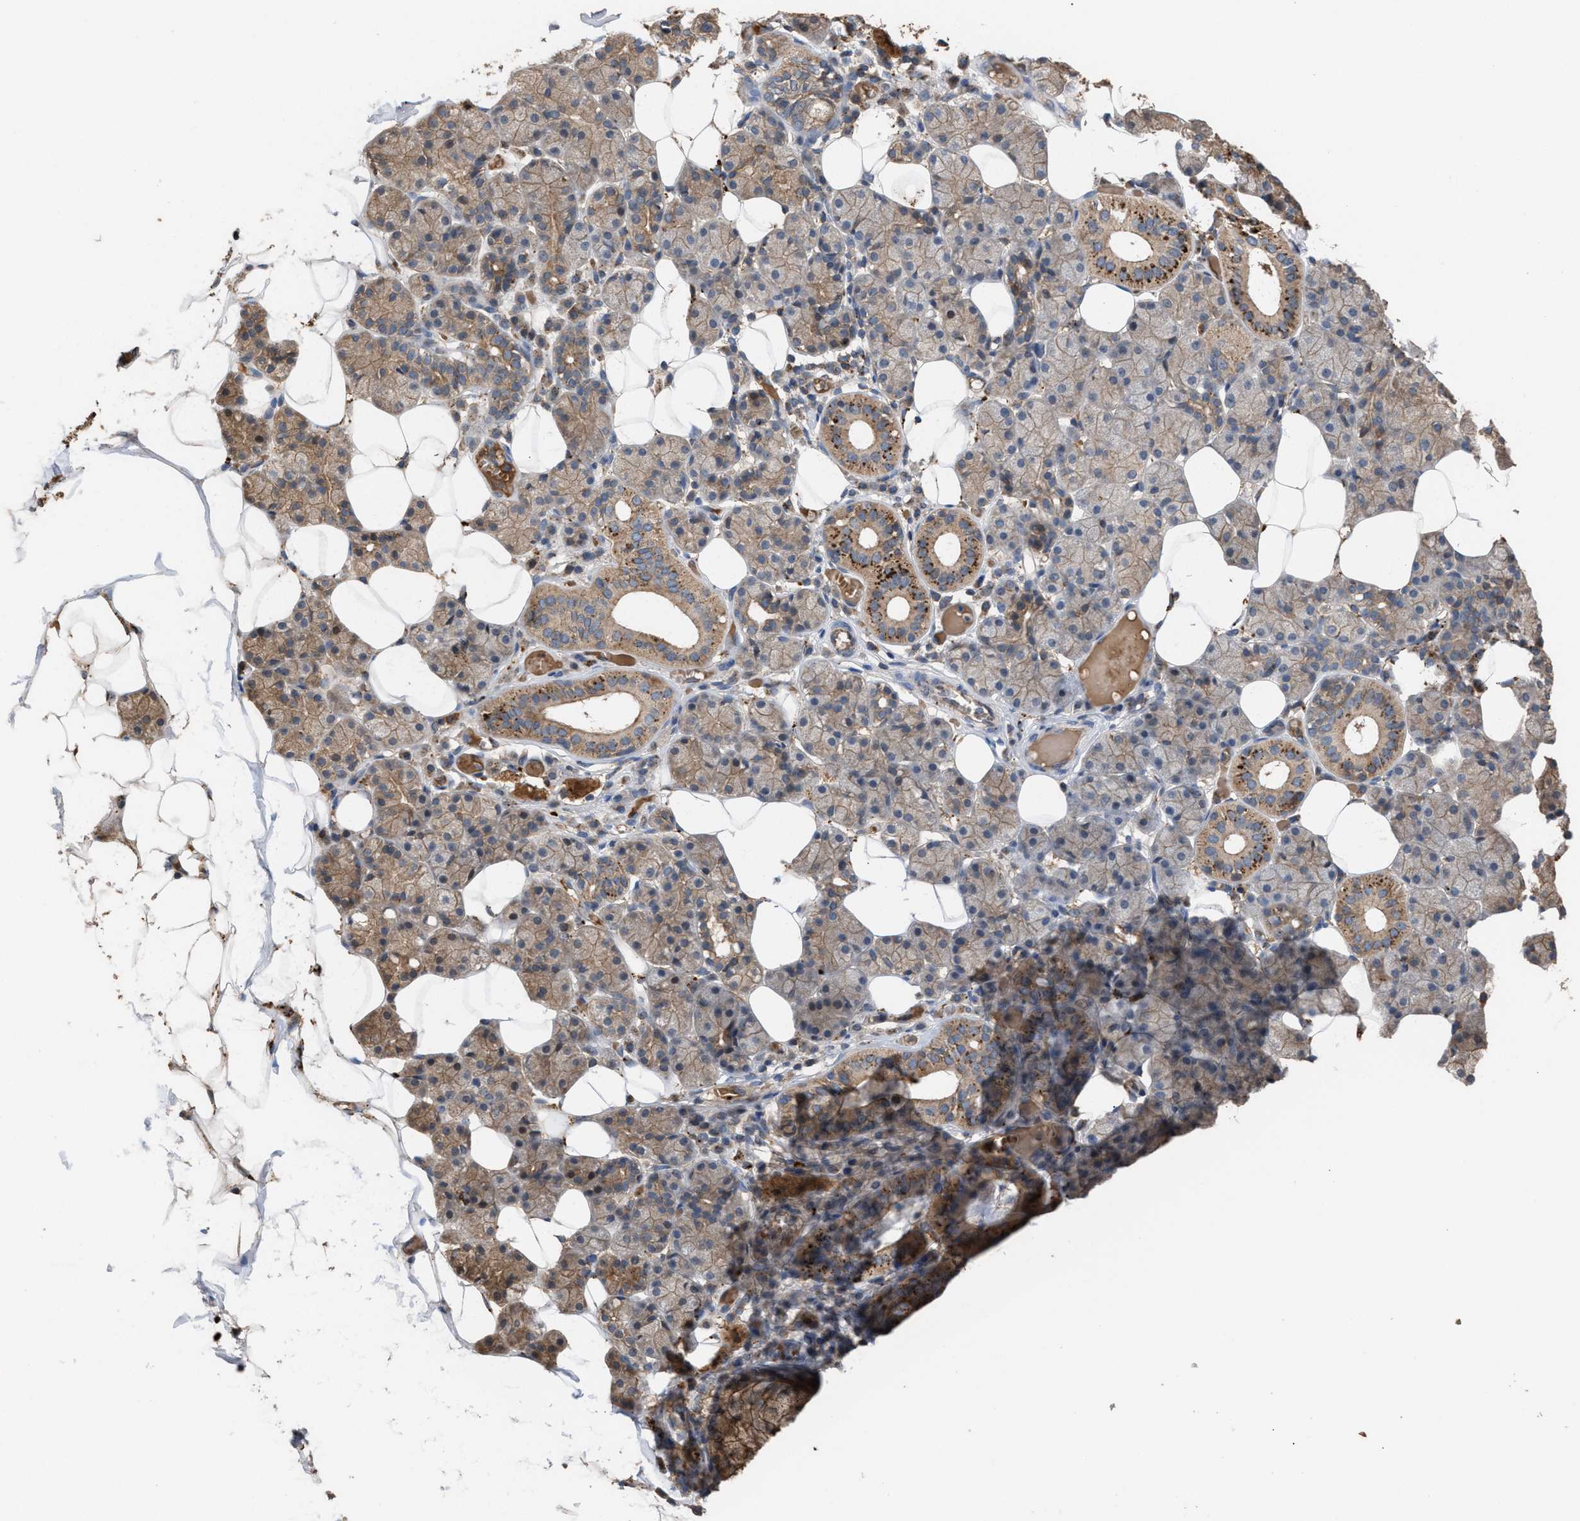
{"staining": {"intensity": "moderate", "quantity": ">75%", "location": "cytoplasmic/membranous"}, "tissue": "salivary gland", "cell_type": "Glandular cells", "image_type": "normal", "snomed": [{"axis": "morphology", "description": "Normal tissue, NOS"}, {"axis": "topography", "description": "Salivary gland"}], "caption": "Glandular cells exhibit moderate cytoplasmic/membranous staining in about >75% of cells in unremarkable salivary gland. (DAB (3,3'-diaminobenzidine) IHC, brown staining for protein, blue staining for nuclei).", "gene": "ELMO3", "patient": {"sex": "female", "age": 33}}